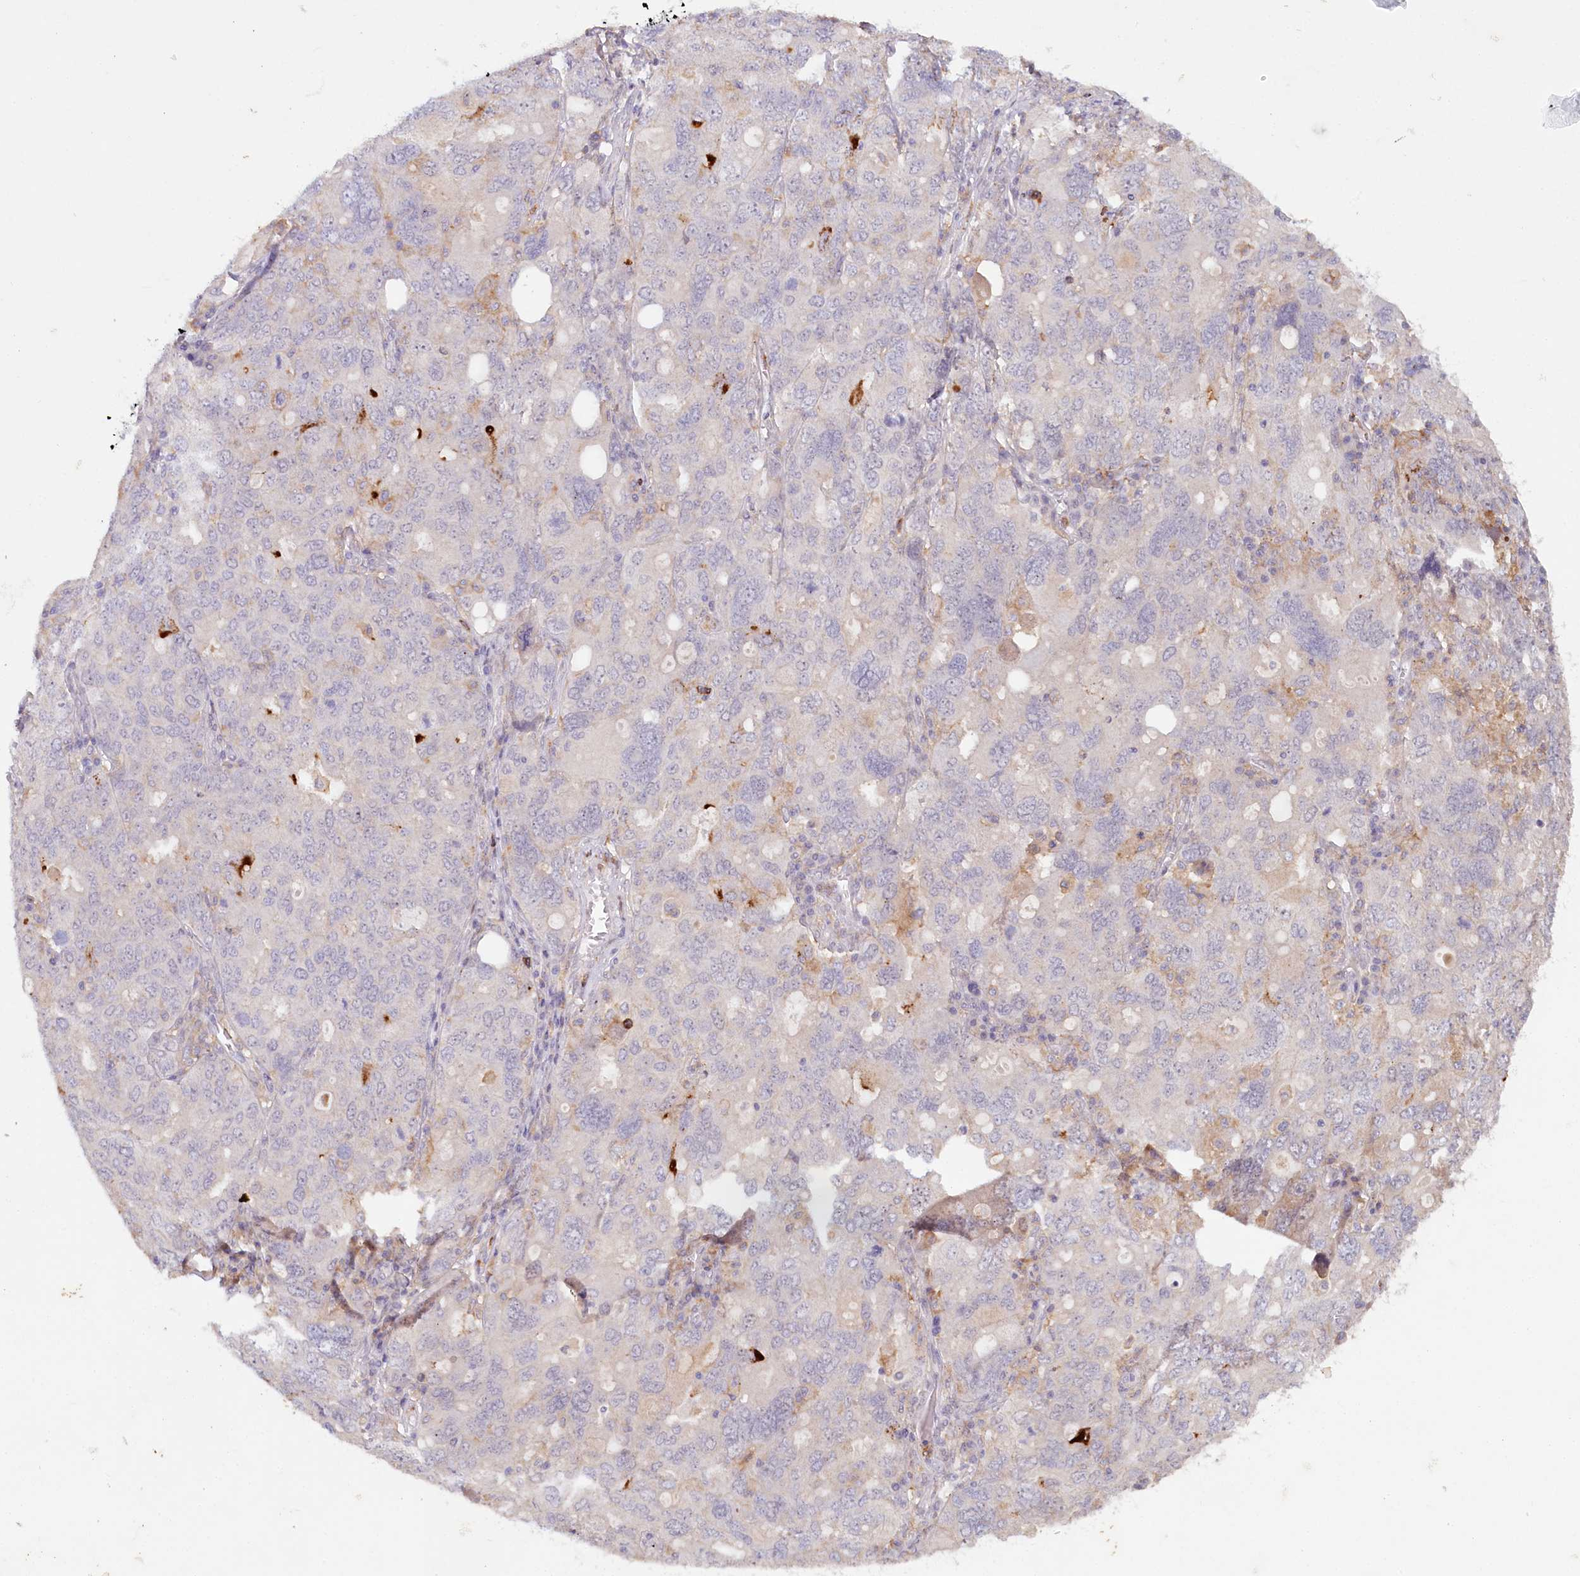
{"staining": {"intensity": "moderate", "quantity": "<25%", "location": "cytoplasmic/membranous"}, "tissue": "ovarian cancer", "cell_type": "Tumor cells", "image_type": "cancer", "snomed": [{"axis": "morphology", "description": "Carcinoma, endometroid"}, {"axis": "topography", "description": "Ovary"}], "caption": "Ovarian cancer (endometroid carcinoma) stained for a protein displays moderate cytoplasmic/membranous positivity in tumor cells. Using DAB (brown) and hematoxylin (blue) stains, captured at high magnification using brightfield microscopy.", "gene": "ALDH3B1", "patient": {"sex": "female", "age": 62}}